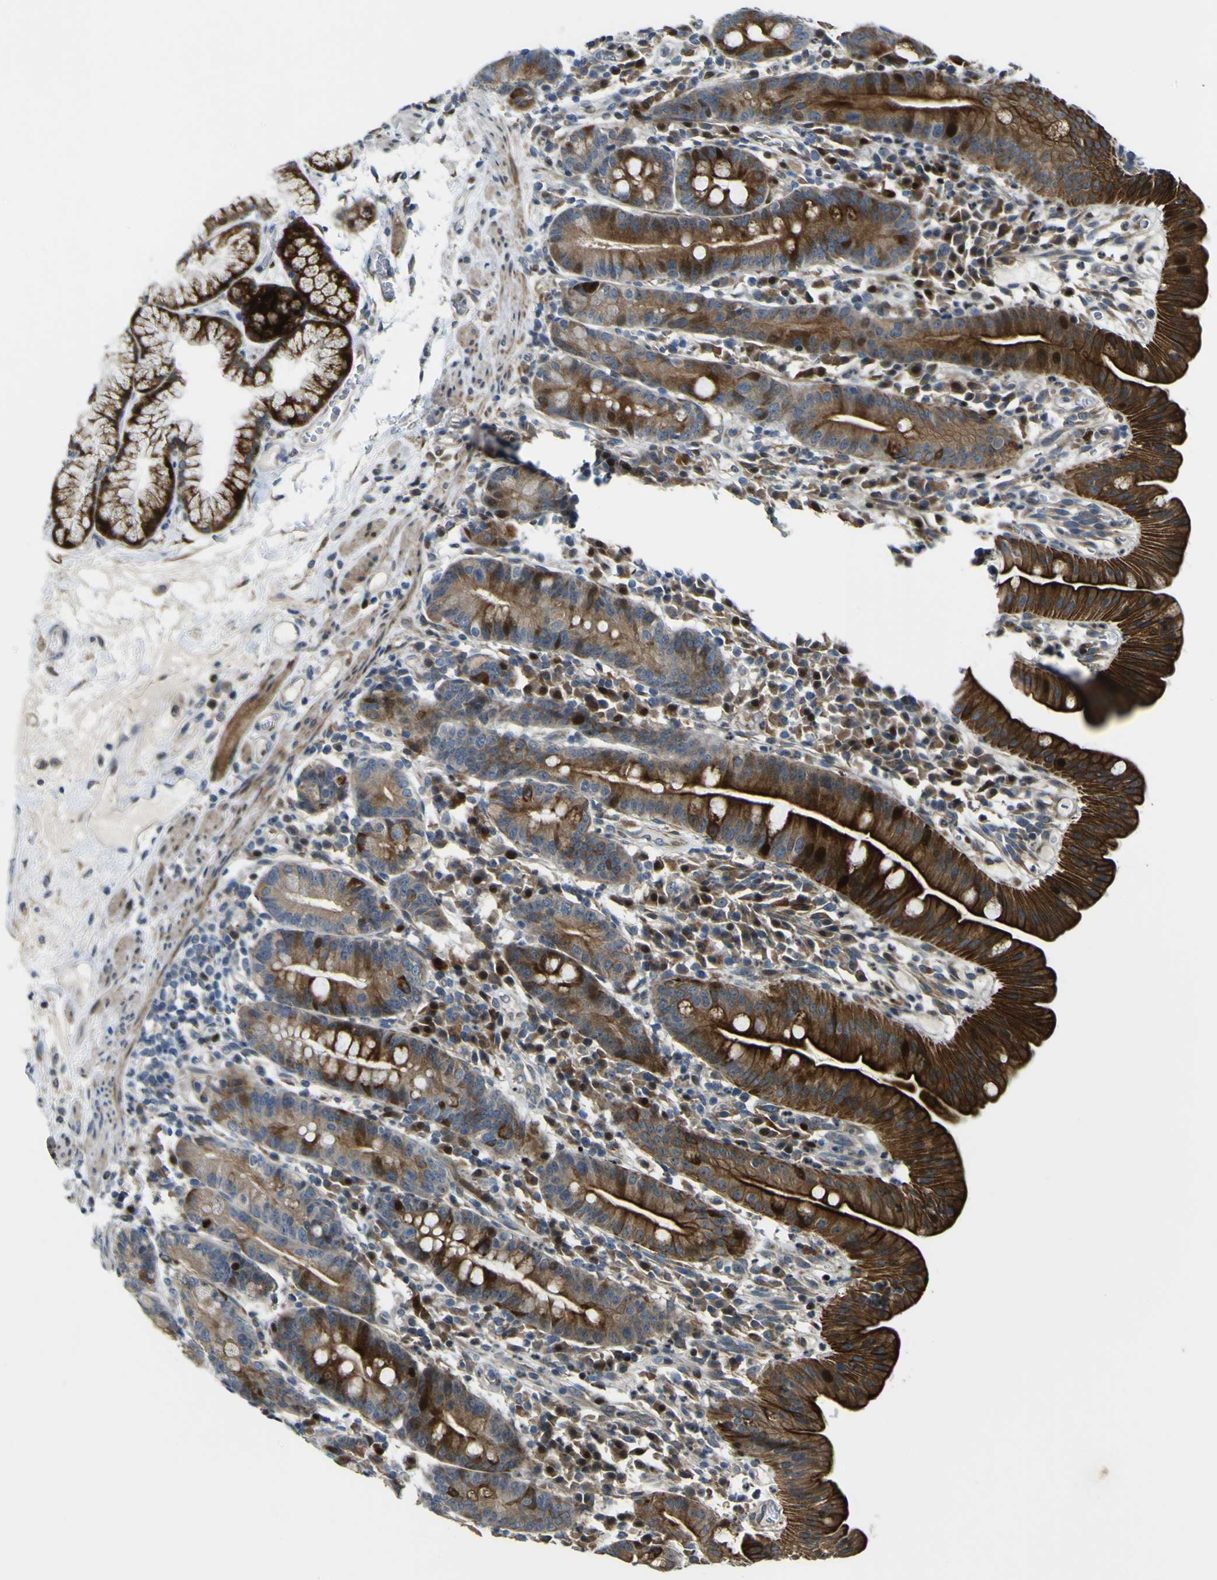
{"staining": {"intensity": "strong", "quantity": ">75%", "location": "cytoplasmic/membranous"}, "tissue": "duodenum", "cell_type": "Glandular cells", "image_type": "normal", "snomed": [{"axis": "morphology", "description": "Normal tissue, NOS"}, {"axis": "topography", "description": "Duodenum"}], "caption": "High-power microscopy captured an IHC image of unremarkable duodenum, revealing strong cytoplasmic/membranous staining in about >75% of glandular cells.", "gene": "LBHD1", "patient": {"sex": "male", "age": 50}}